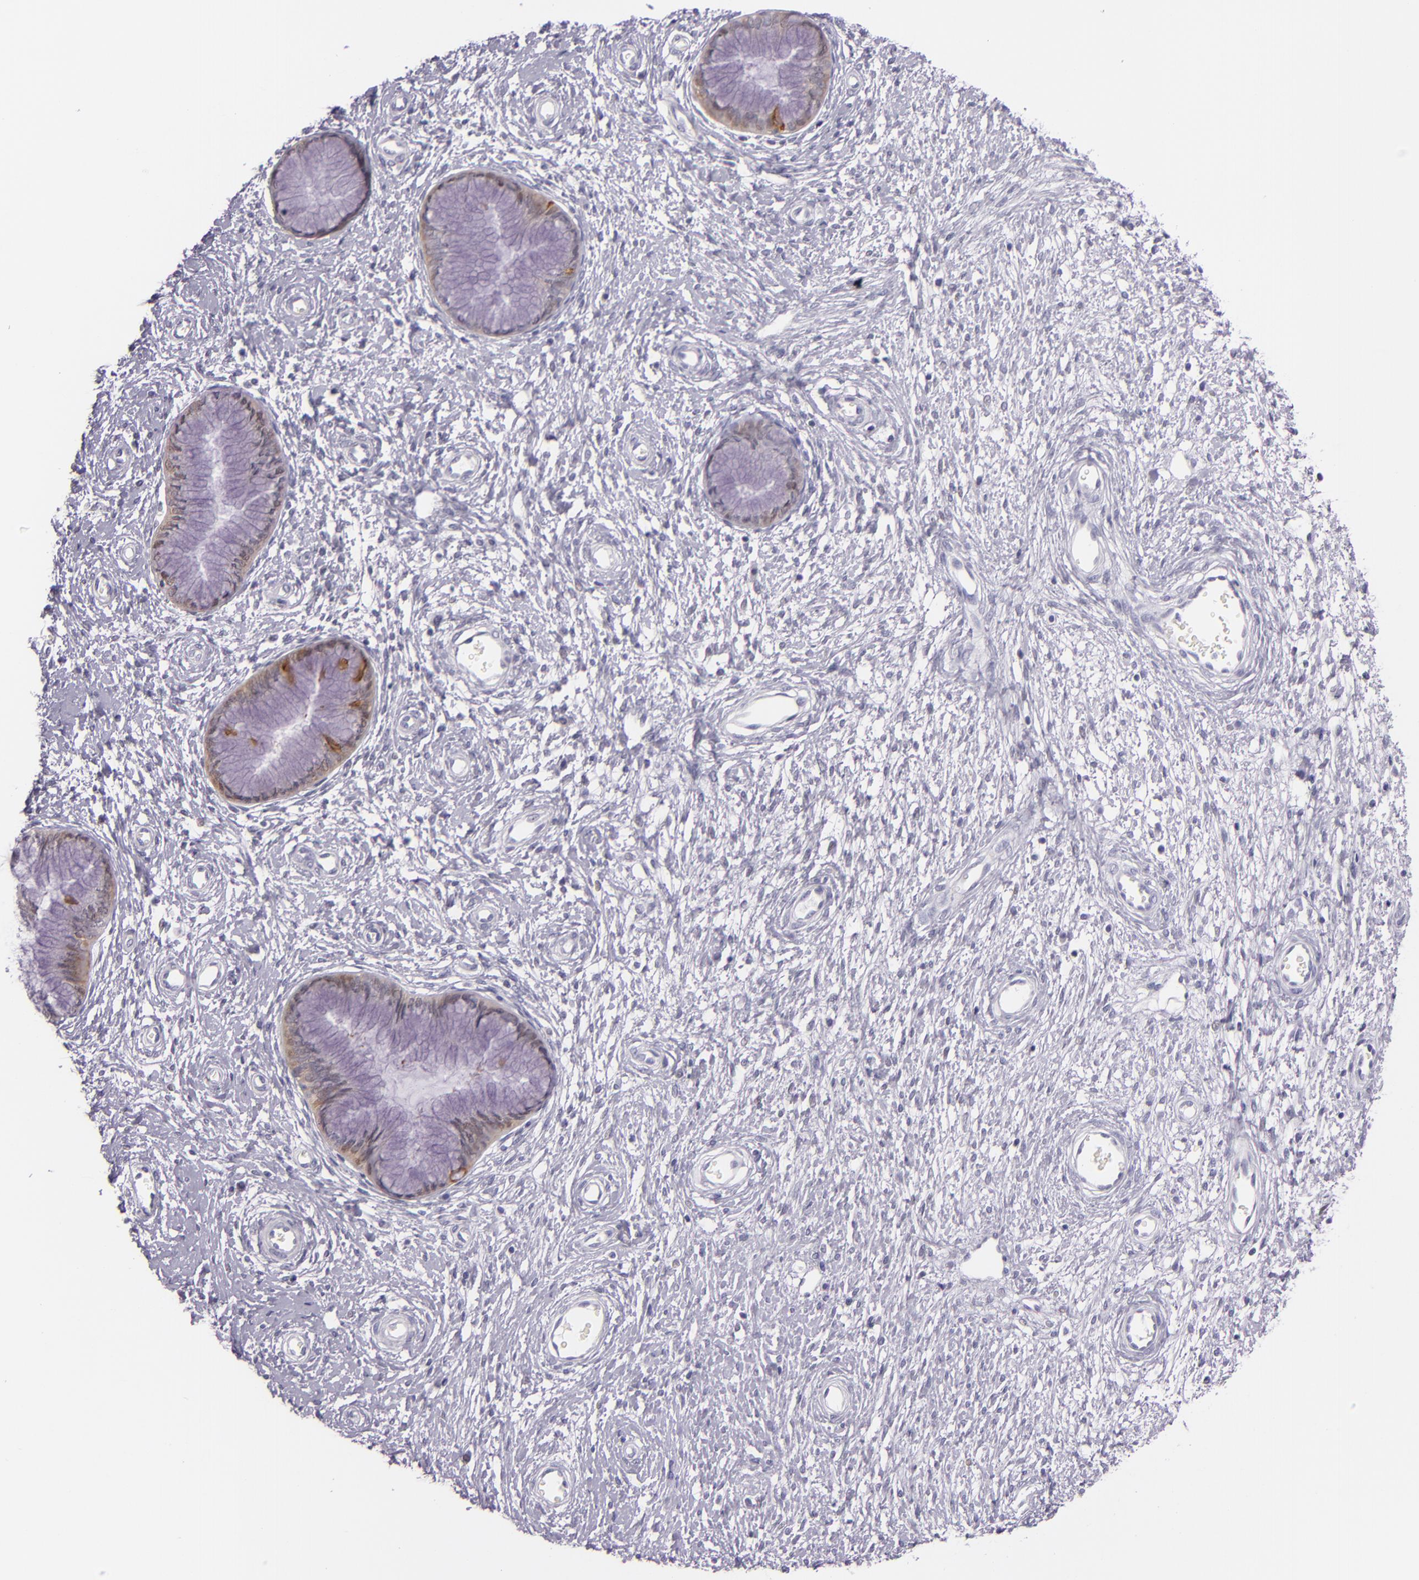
{"staining": {"intensity": "moderate", "quantity": "<25%", "location": "cytoplasmic/membranous"}, "tissue": "cervix", "cell_type": "Glandular cells", "image_type": "normal", "snomed": [{"axis": "morphology", "description": "Normal tissue, NOS"}, {"axis": "topography", "description": "Cervix"}], "caption": "Immunohistochemical staining of unremarkable human cervix demonstrates low levels of moderate cytoplasmic/membranous expression in approximately <25% of glandular cells. (DAB IHC, brown staining for protein, blue staining for nuclei).", "gene": "HSP90AA1", "patient": {"sex": "female", "age": 55}}